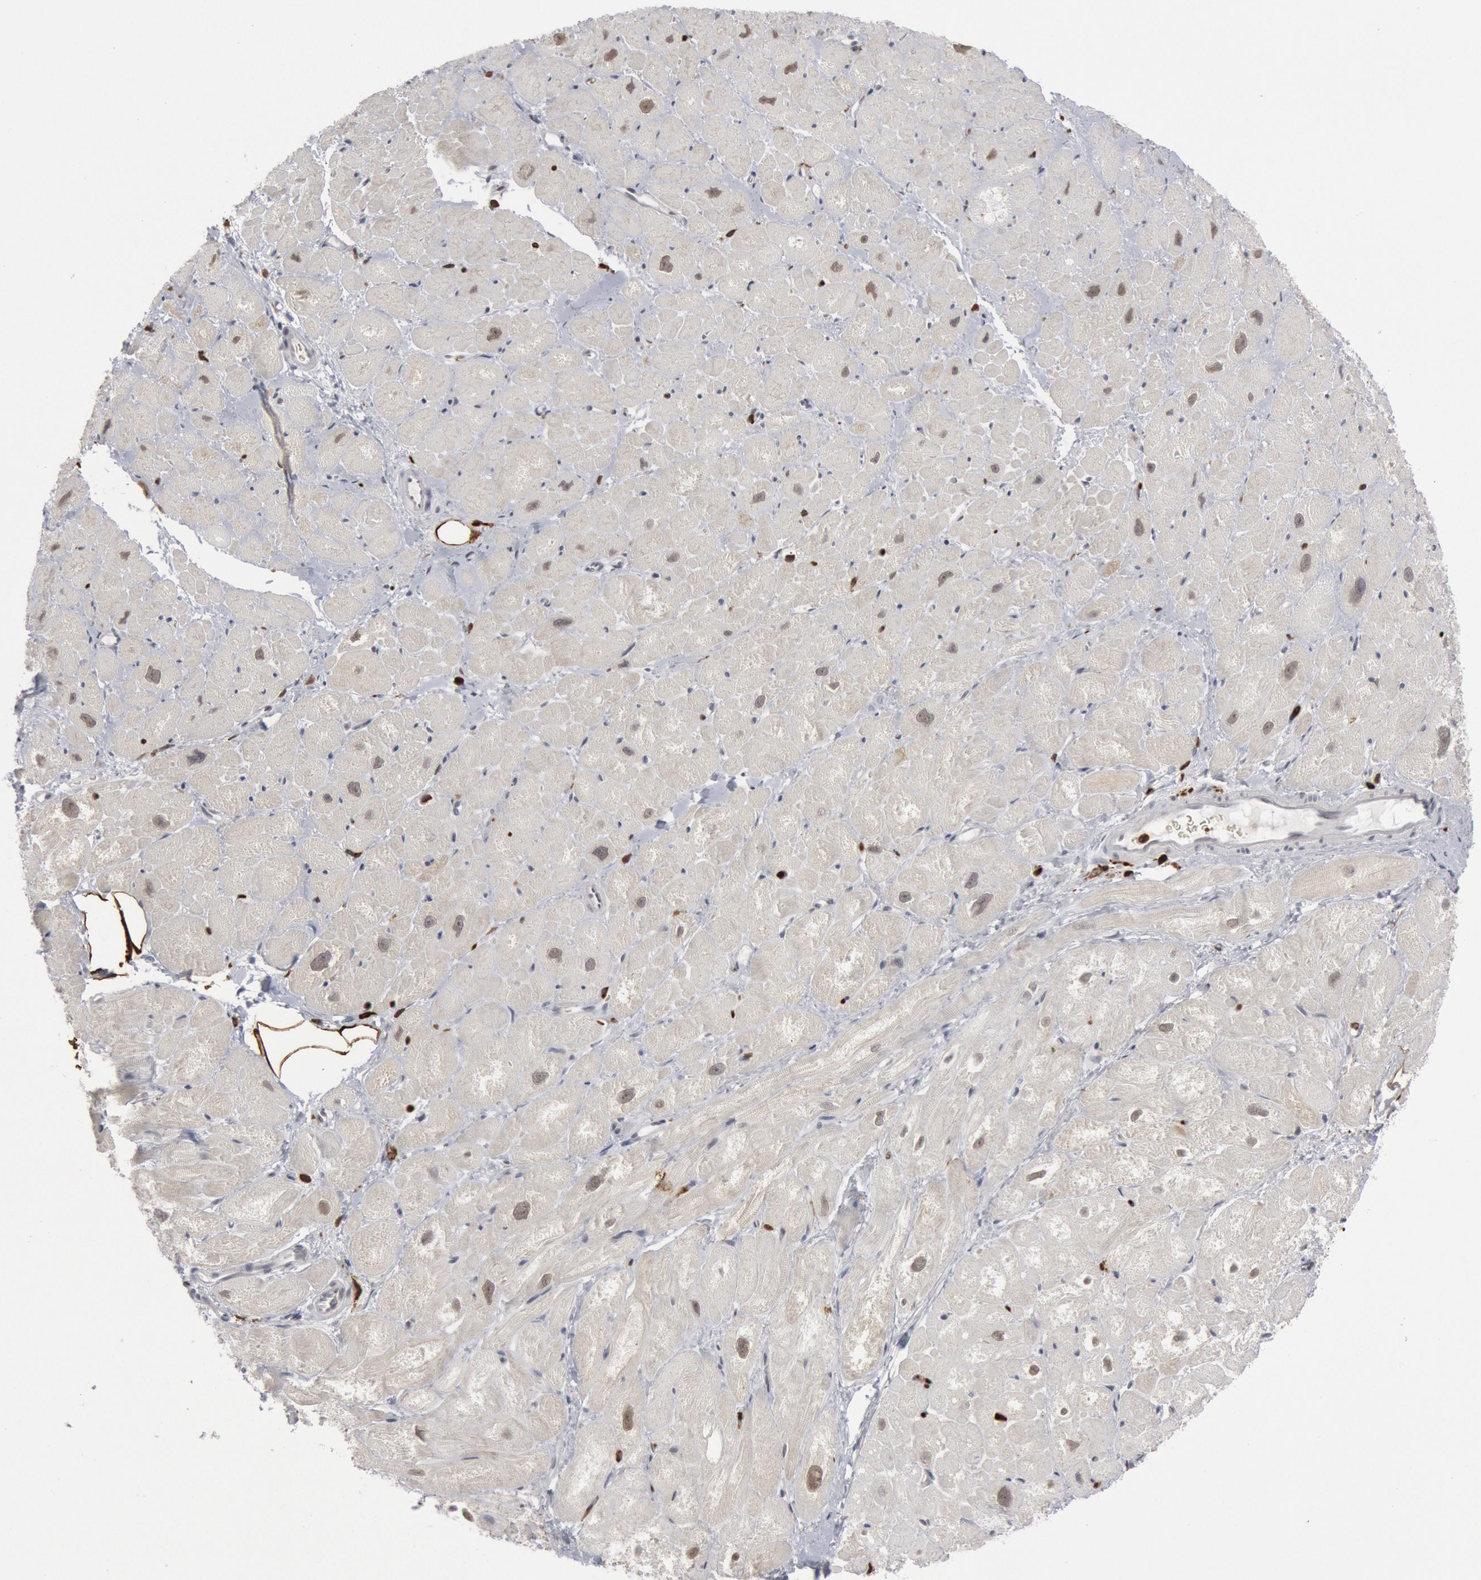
{"staining": {"intensity": "moderate", "quantity": "<25%", "location": "nuclear"}, "tissue": "heart muscle", "cell_type": "Cardiomyocytes", "image_type": "normal", "snomed": [{"axis": "morphology", "description": "Normal tissue, NOS"}, {"axis": "topography", "description": "Heart"}], "caption": "Immunohistochemistry histopathology image of unremarkable heart muscle: heart muscle stained using immunohistochemistry (IHC) exhibits low levels of moderate protein expression localized specifically in the nuclear of cardiomyocytes, appearing as a nuclear brown color.", "gene": "PTPN6", "patient": {"sex": "male", "age": 49}}